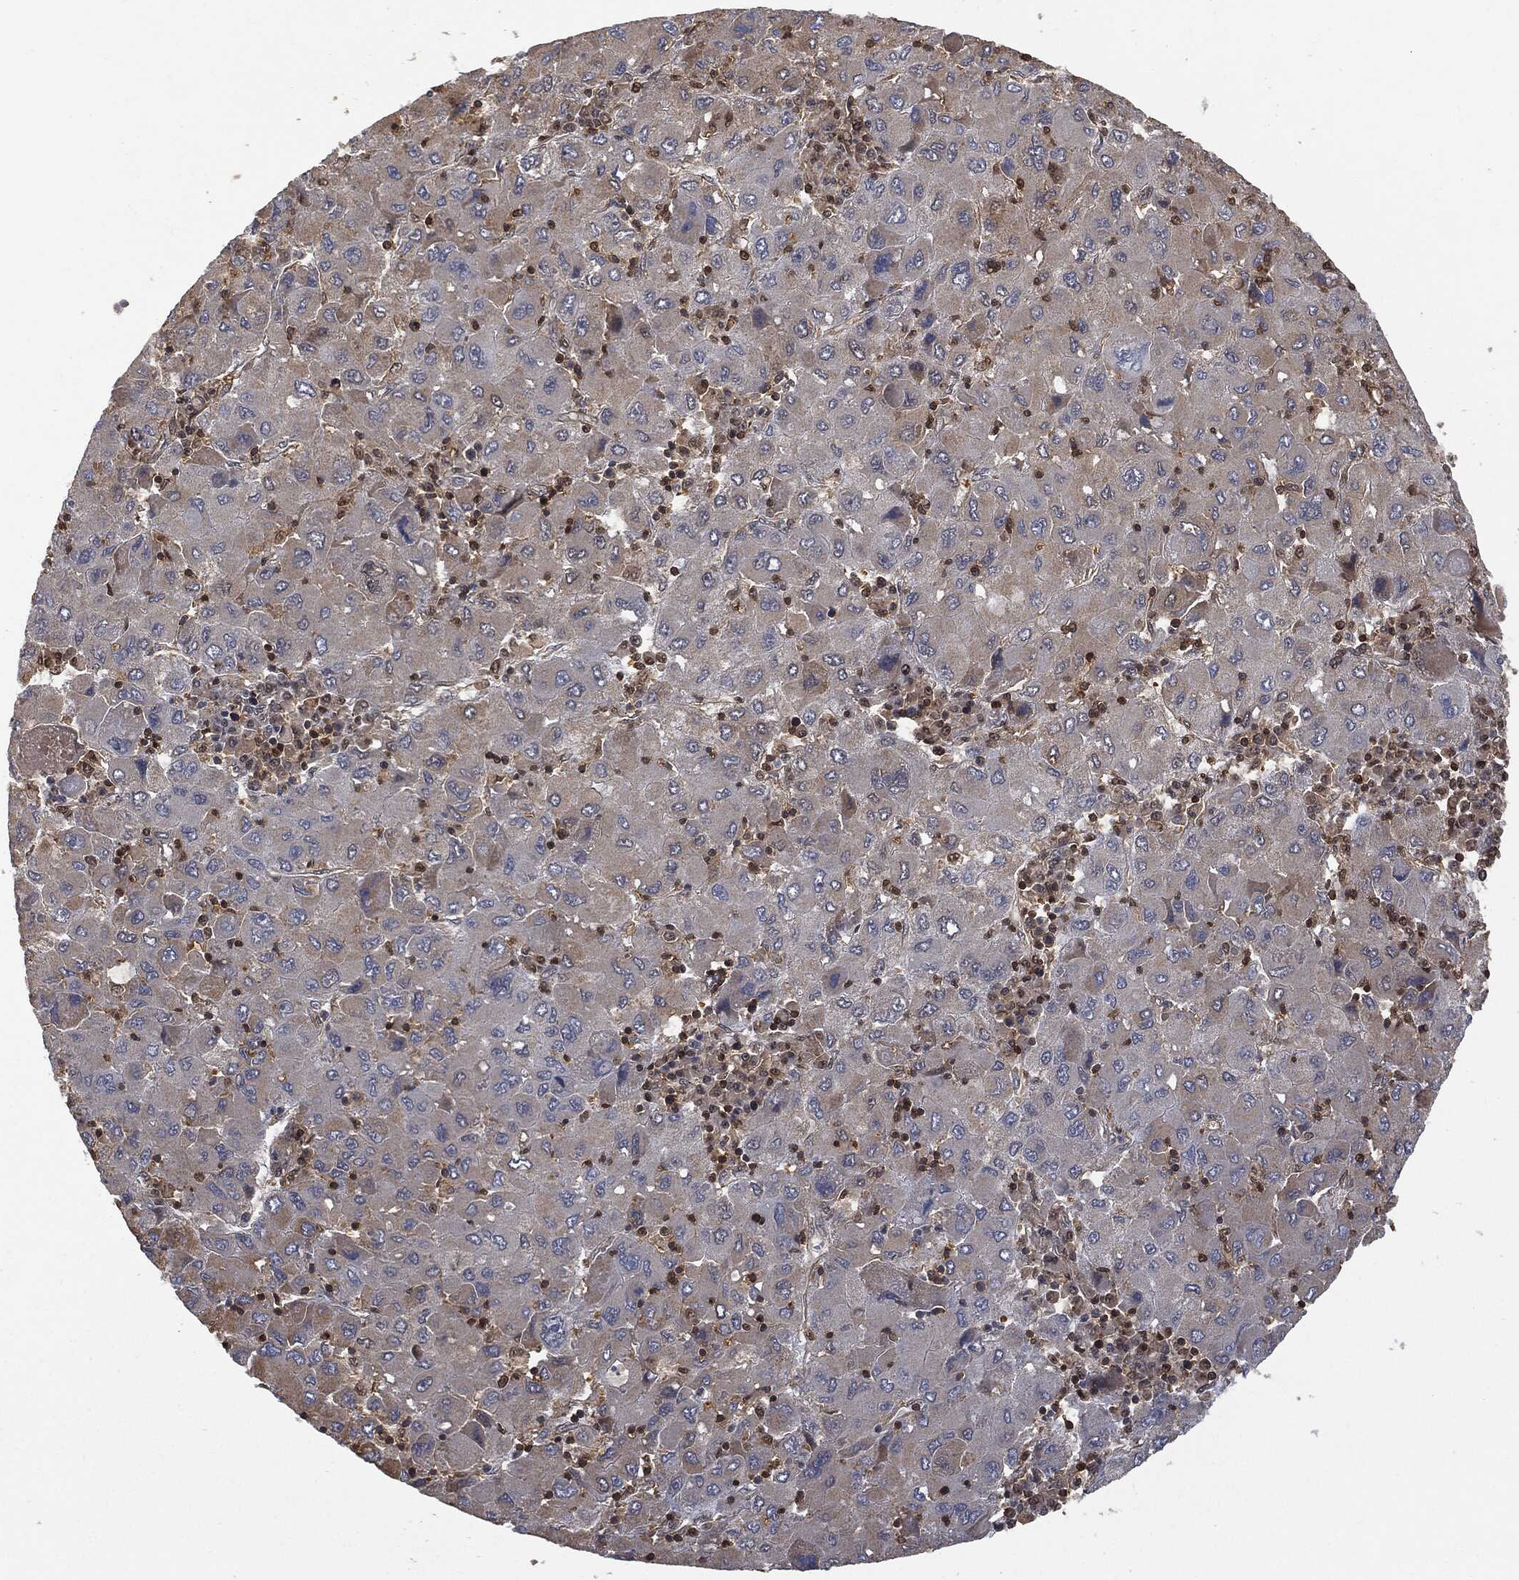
{"staining": {"intensity": "weak", "quantity": "<25%", "location": "cytoplasmic/membranous"}, "tissue": "liver cancer", "cell_type": "Tumor cells", "image_type": "cancer", "snomed": [{"axis": "morphology", "description": "Carcinoma, Hepatocellular, NOS"}, {"axis": "topography", "description": "Liver"}], "caption": "A high-resolution photomicrograph shows immunohistochemistry (IHC) staining of hepatocellular carcinoma (liver), which demonstrates no significant staining in tumor cells. (Stains: DAB IHC with hematoxylin counter stain, Microscopy: brightfield microscopy at high magnification).", "gene": "PSMB10", "patient": {"sex": "male", "age": 75}}